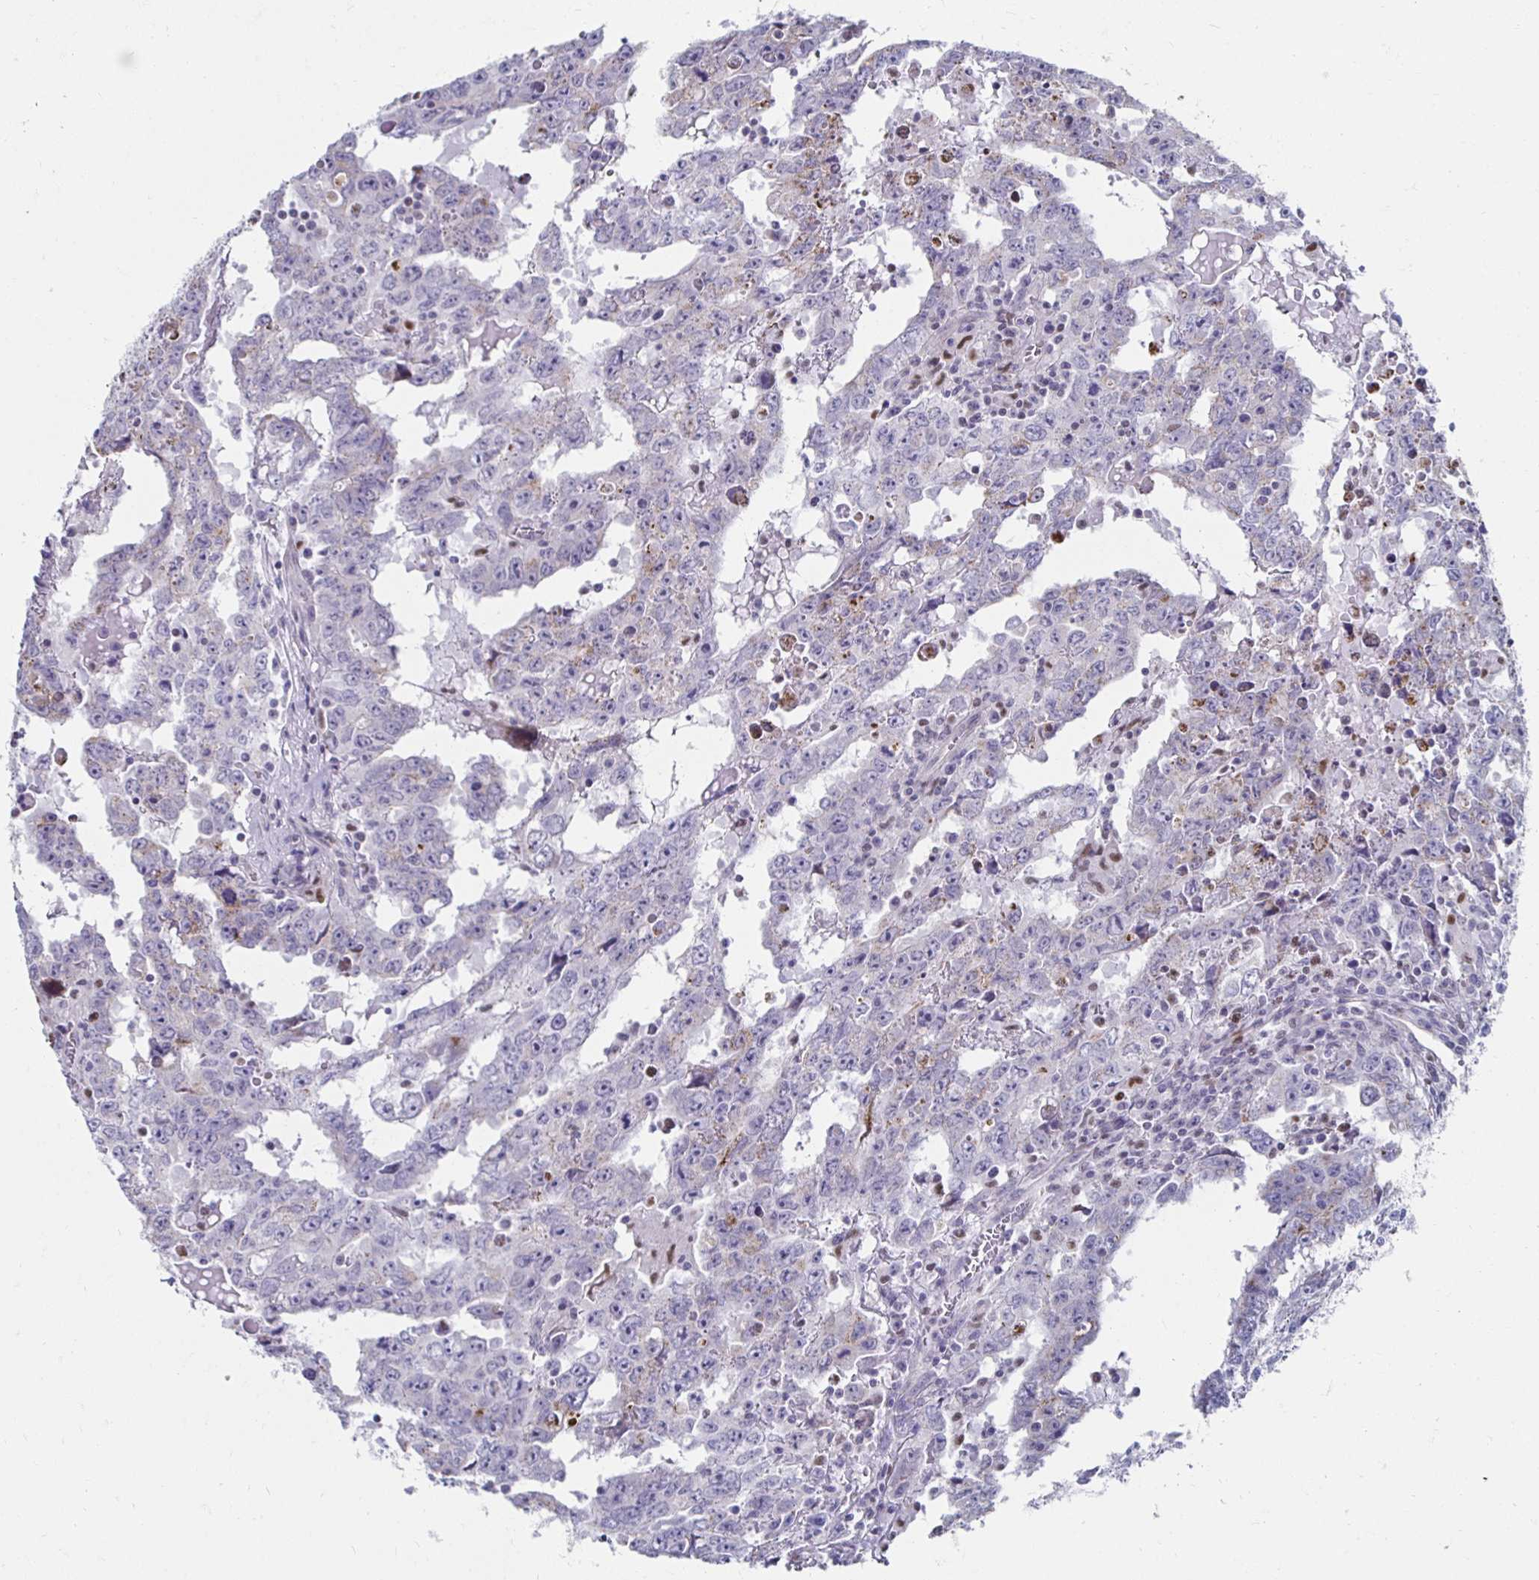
{"staining": {"intensity": "negative", "quantity": "none", "location": "none"}, "tissue": "testis cancer", "cell_type": "Tumor cells", "image_type": "cancer", "snomed": [{"axis": "morphology", "description": "Carcinoma, Embryonal, NOS"}, {"axis": "topography", "description": "Testis"}], "caption": "Immunohistochemistry (IHC) of testis embryonal carcinoma exhibits no expression in tumor cells.", "gene": "NOCT", "patient": {"sex": "male", "age": 22}}